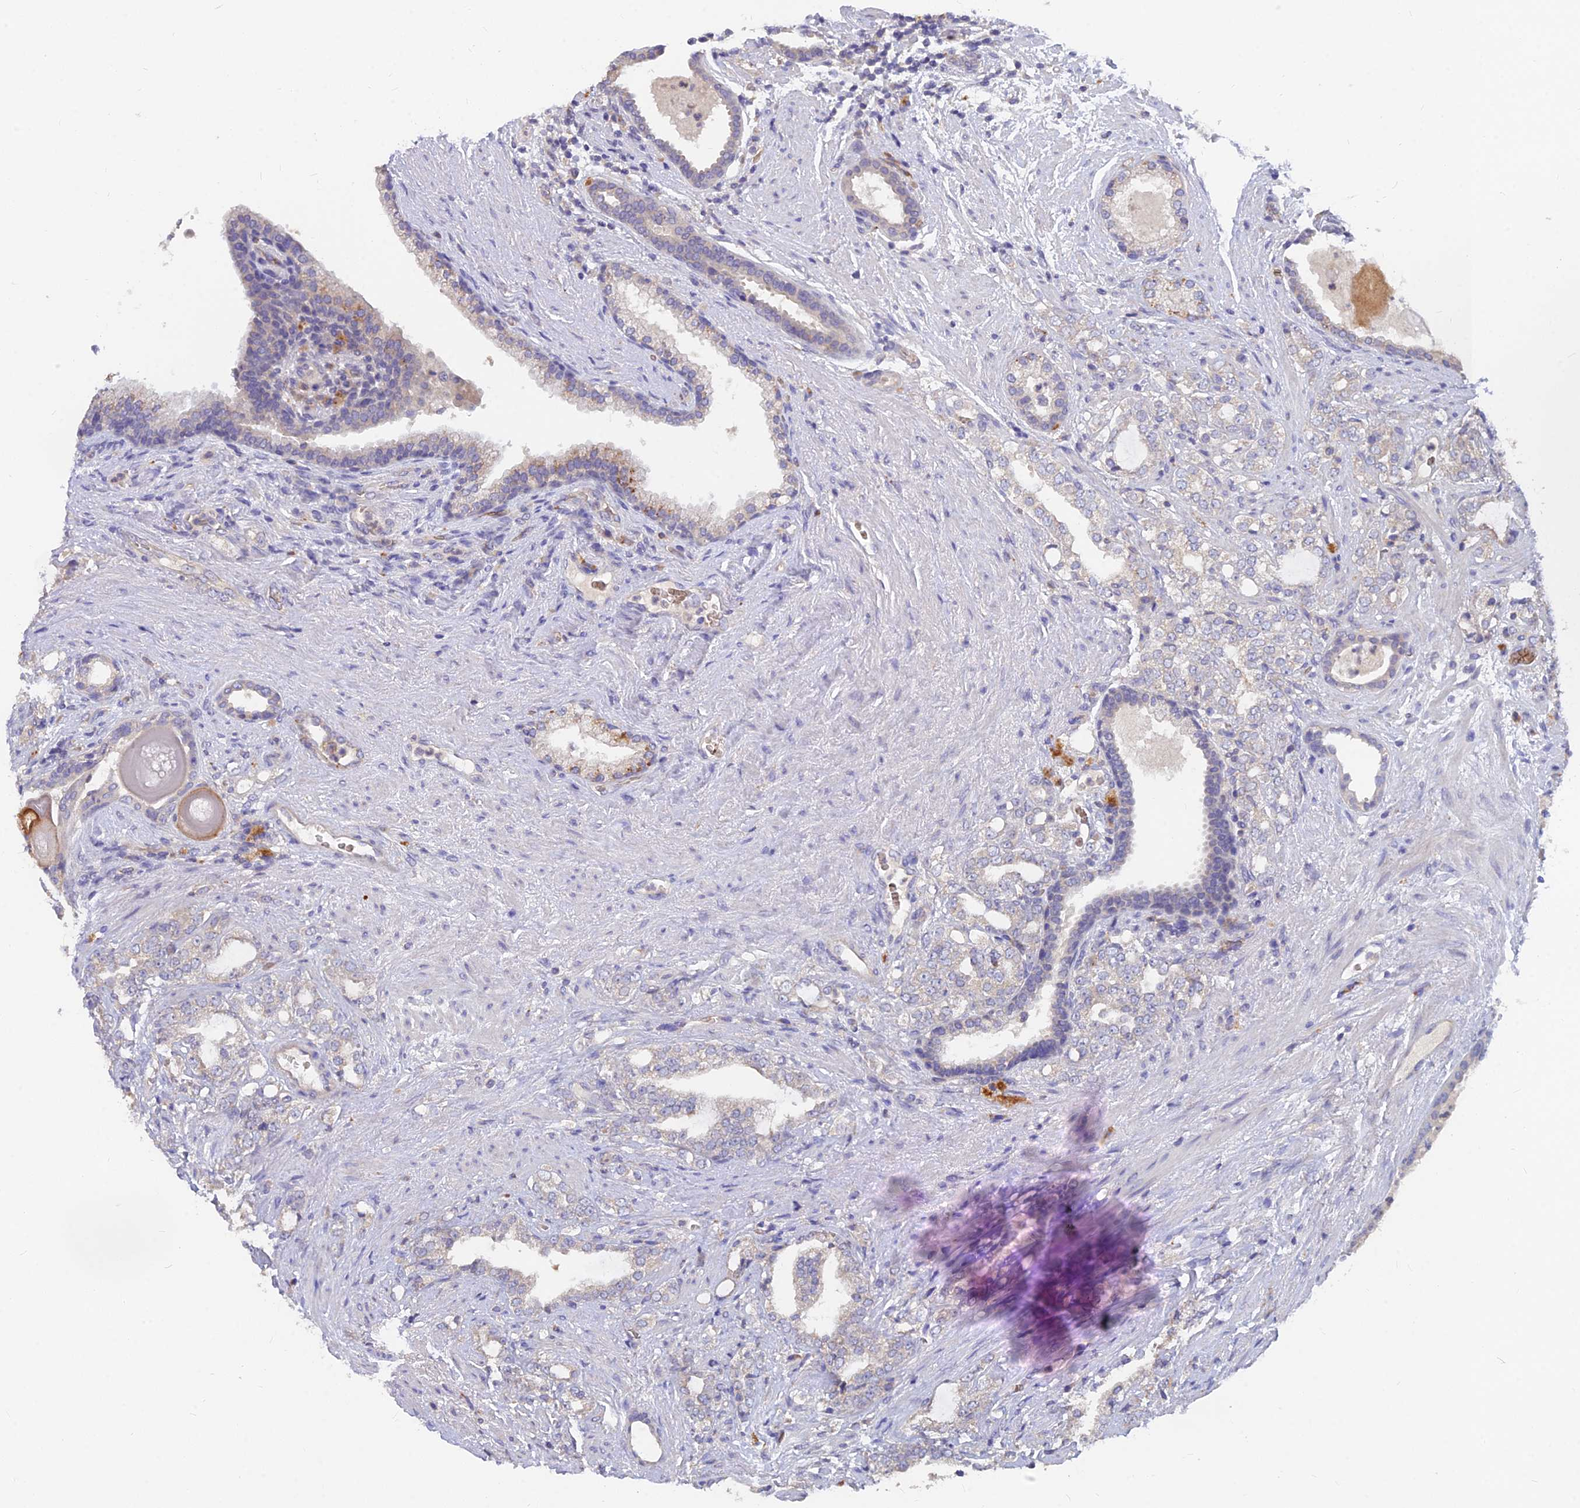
{"staining": {"intensity": "negative", "quantity": "none", "location": "none"}, "tissue": "prostate cancer", "cell_type": "Tumor cells", "image_type": "cancer", "snomed": [{"axis": "morphology", "description": "Adenocarcinoma, High grade"}, {"axis": "topography", "description": "Prostate"}], "caption": "Micrograph shows no significant protein expression in tumor cells of prostate high-grade adenocarcinoma.", "gene": "ARRDC1", "patient": {"sex": "male", "age": 64}}